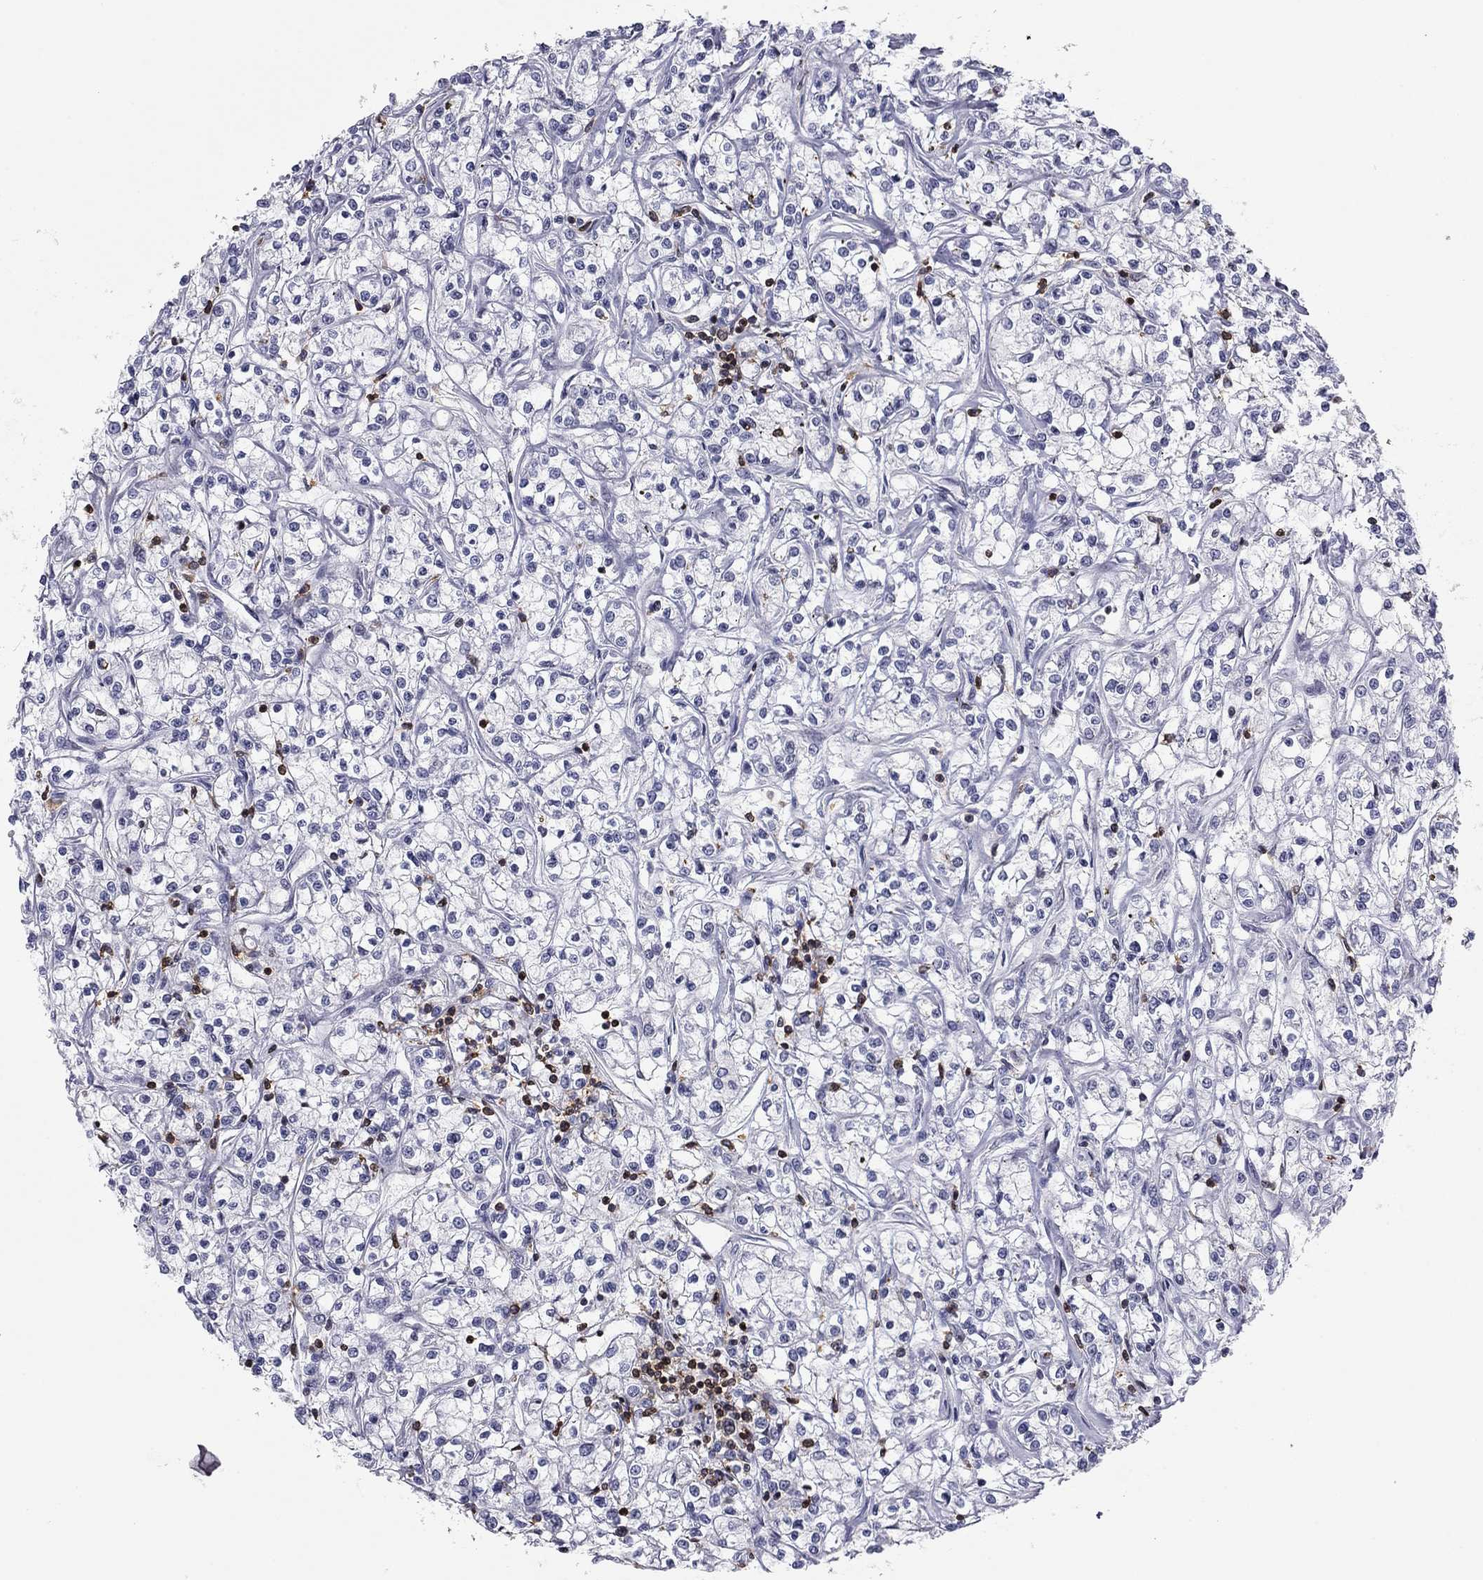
{"staining": {"intensity": "negative", "quantity": "none", "location": "none"}, "tissue": "renal cancer", "cell_type": "Tumor cells", "image_type": "cancer", "snomed": [{"axis": "morphology", "description": "Adenocarcinoma, NOS"}, {"axis": "topography", "description": "Kidney"}], "caption": "Protein analysis of adenocarcinoma (renal) shows no significant staining in tumor cells. (DAB immunohistochemistry (IHC), high magnification).", "gene": "ARHGAP27", "patient": {"sex": "female", "age": 59}}